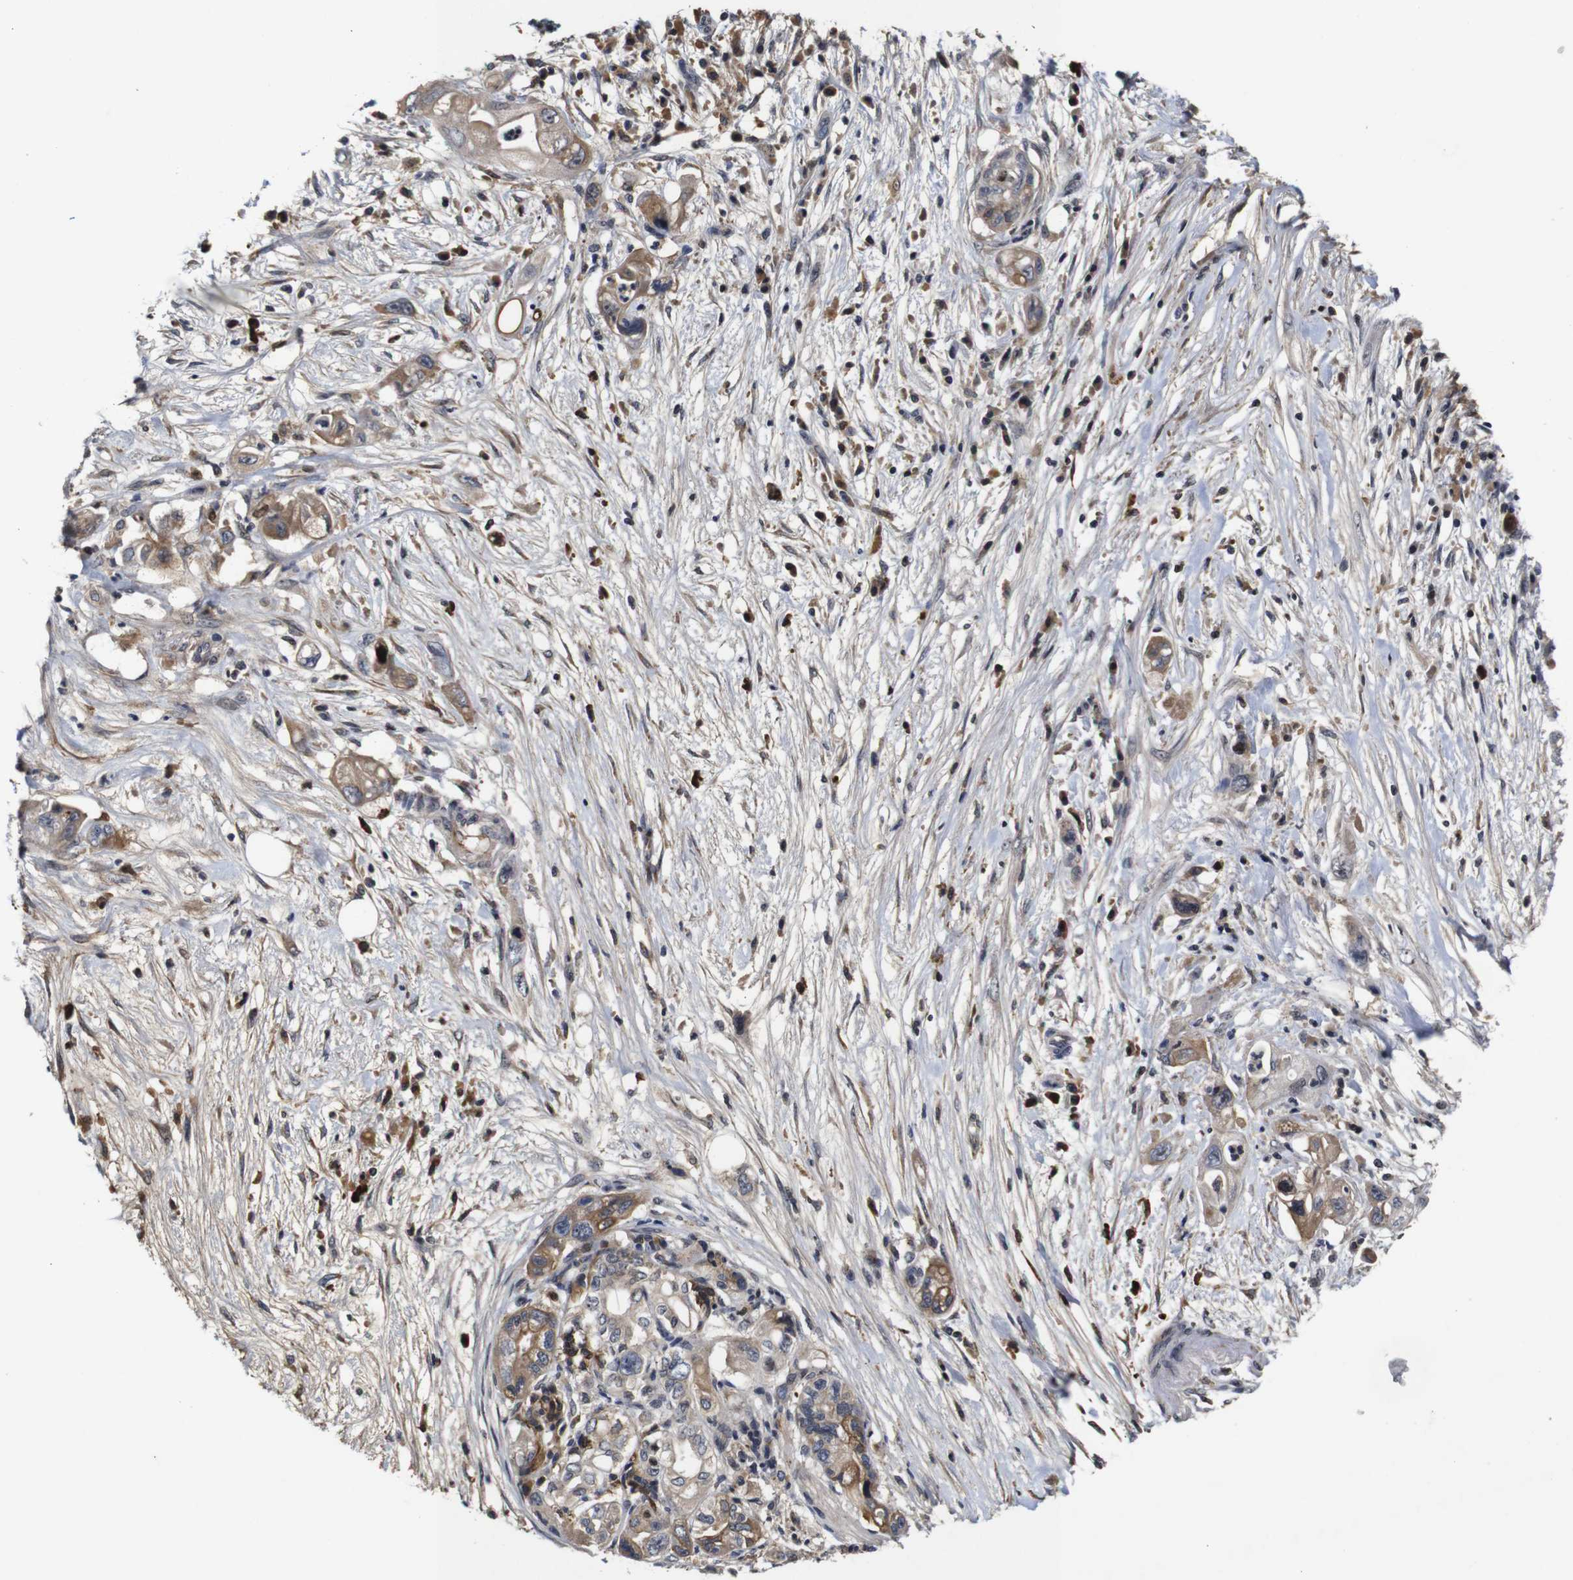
{"staining": {"intensity": "moderate", "quantity": "25%-75%", "location": "cytoplasmic/membranous"}, "tissue": "pancreatic cancer", "cell_type": "Tumor cells", "image_type": "cancer", "snomed": [{"axis": "morphology", "description": "Normal tissue, NOS"}, {"axis": "topography", "description": "Pancreas"}], "caption": "Pancreatic cancer was stained to show a protein in brown. There is medium levels of moderate cytoplasmic/membranous staining in approximately 25%-75% of tumor cells. The protein of interest is stained brown, and the nuclei are stained in blue (DAB (3,3'-diaminobenzidine) IHC with brightfield microscopy, high magnification).", "gene": "MYC", "patient": {"sex": "male", "age": 42}}